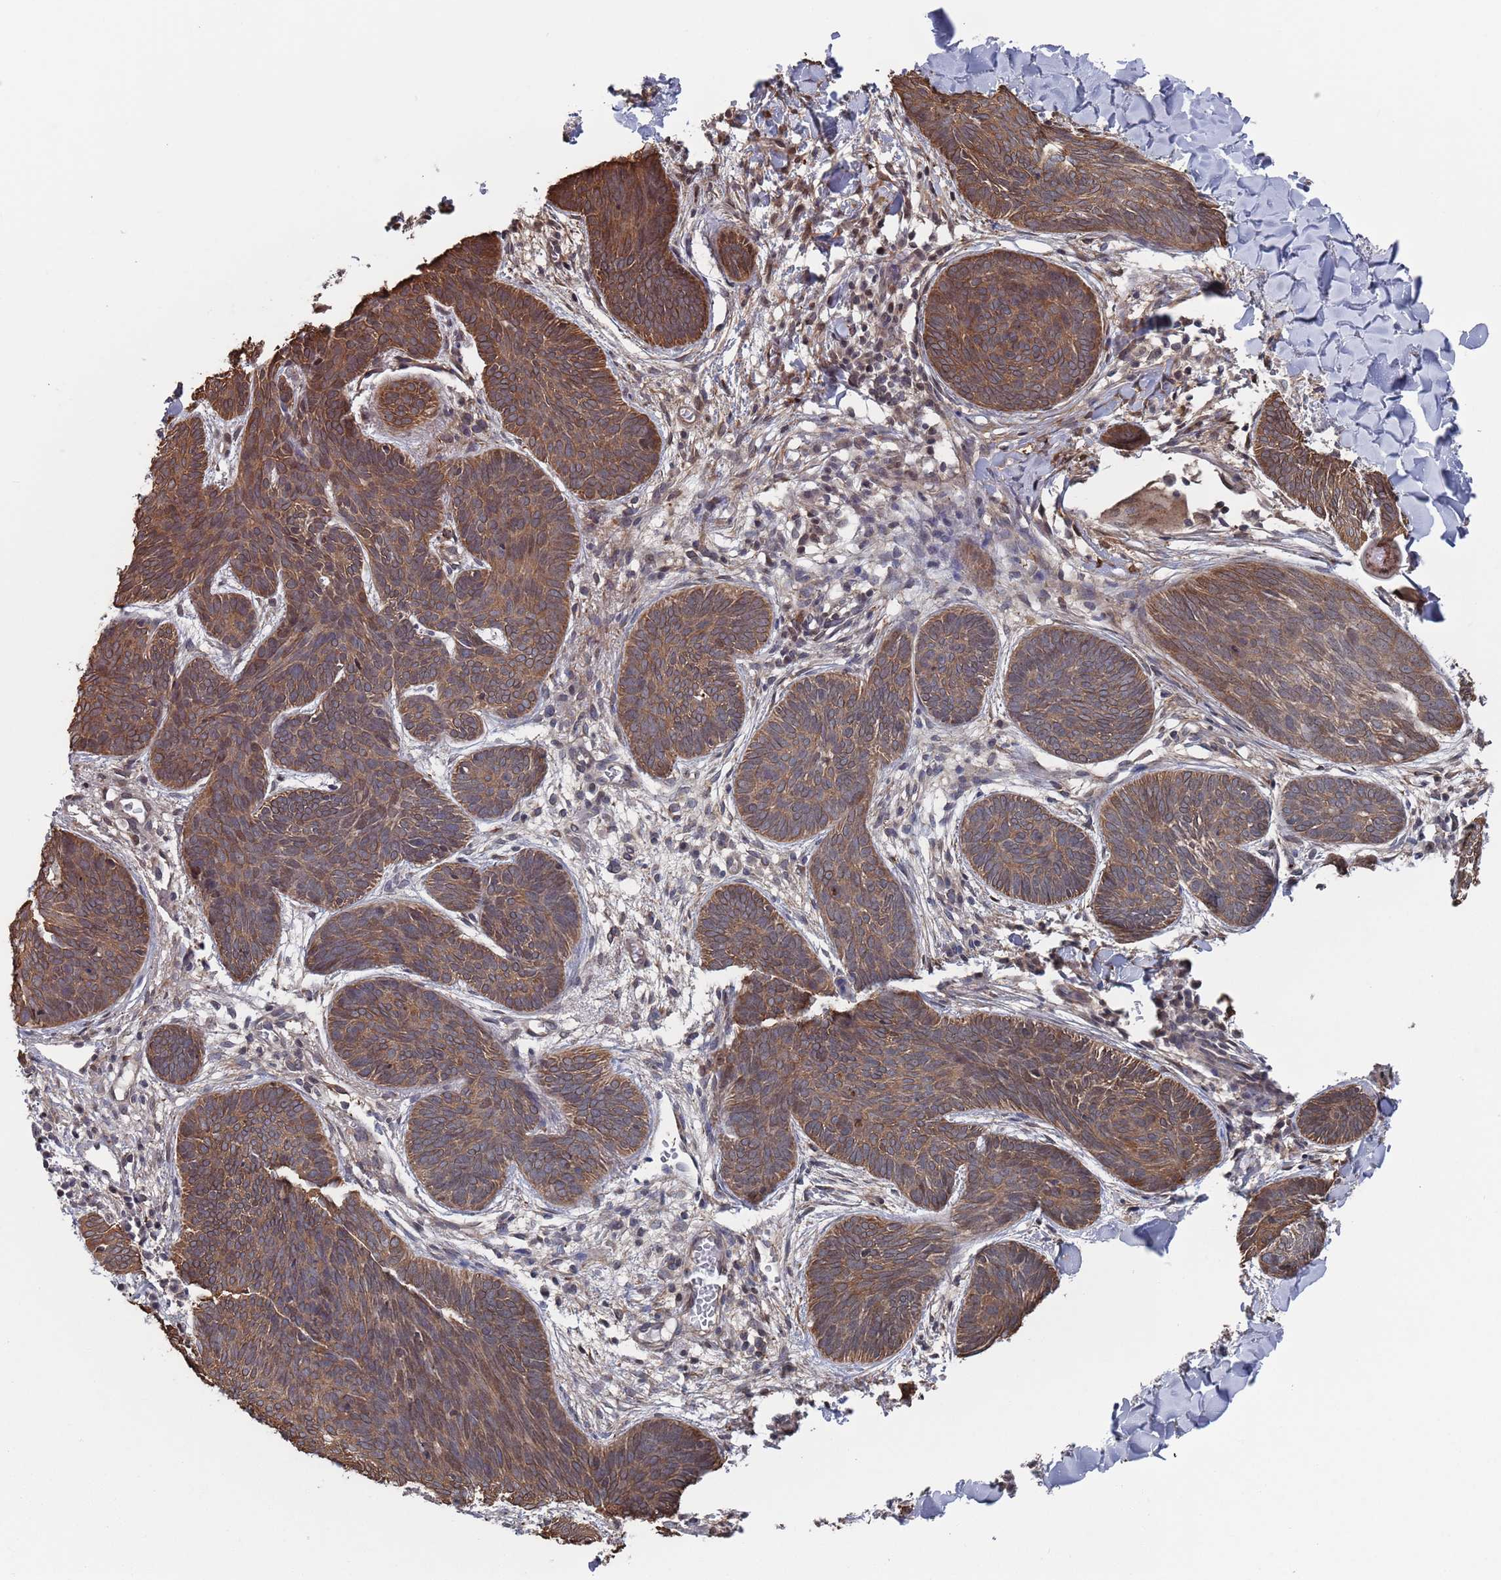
{"staining": {"intensity": "moderate", "quantity": ">75%", "location": "cytoplasmic/membranous"}, "tissue": "skin cancer", "cell_type": "Tumor cells", "image_type": "cancer", "snomed": [{"axis": "morphology", "description": "Basal cell carcinoma"}, {"axis": "topography", "description": "Skin"}], "caption": "A photomicrograph of human skin basal cell carcinoma stained for a protein demonstrates moderate cytoplasmic/membranous brown staining in tumor cells. Ihc stains the protein in brown and the nuclei are stained blue.", "gene": "DGKD", "patient": {"sex": "female", "age": 81}}